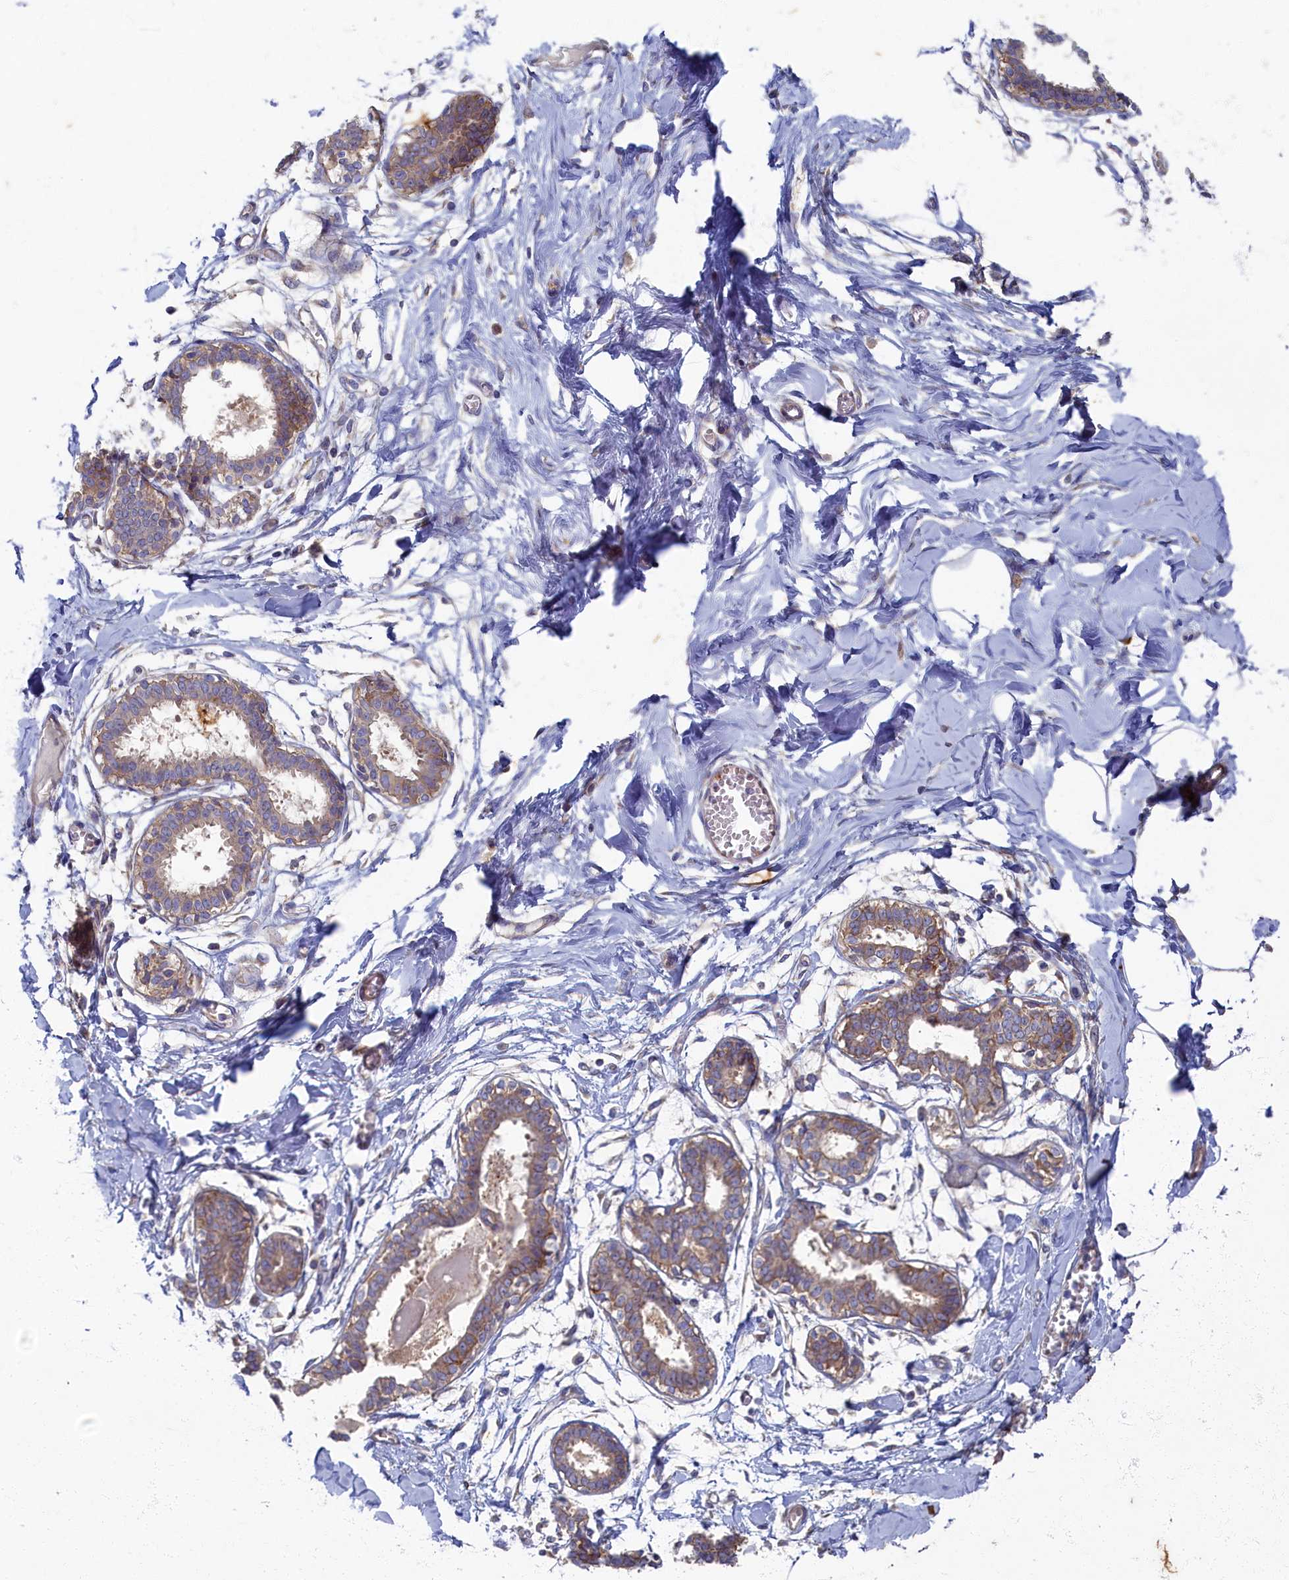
{"staining": {"intensity": "weak", "quantity": "25%-75%", "location": "cytoplasmic/membranous"}, "tissue": "breast", "cell_type": "Adipocytes", "image_type": "normal", "snomed": [{"axis": "morphology", "description": "Normal tissue, NOS"}, {"axis": "topography", "description": "Breast"}], "caption": "Adipocytes exhibit low levels of weak cytoplasmic/membranous positivity in about 25%-75% of cells in benign breast.", "gene": "WDR59", "patient": {"sex": "female", "age": 27}}